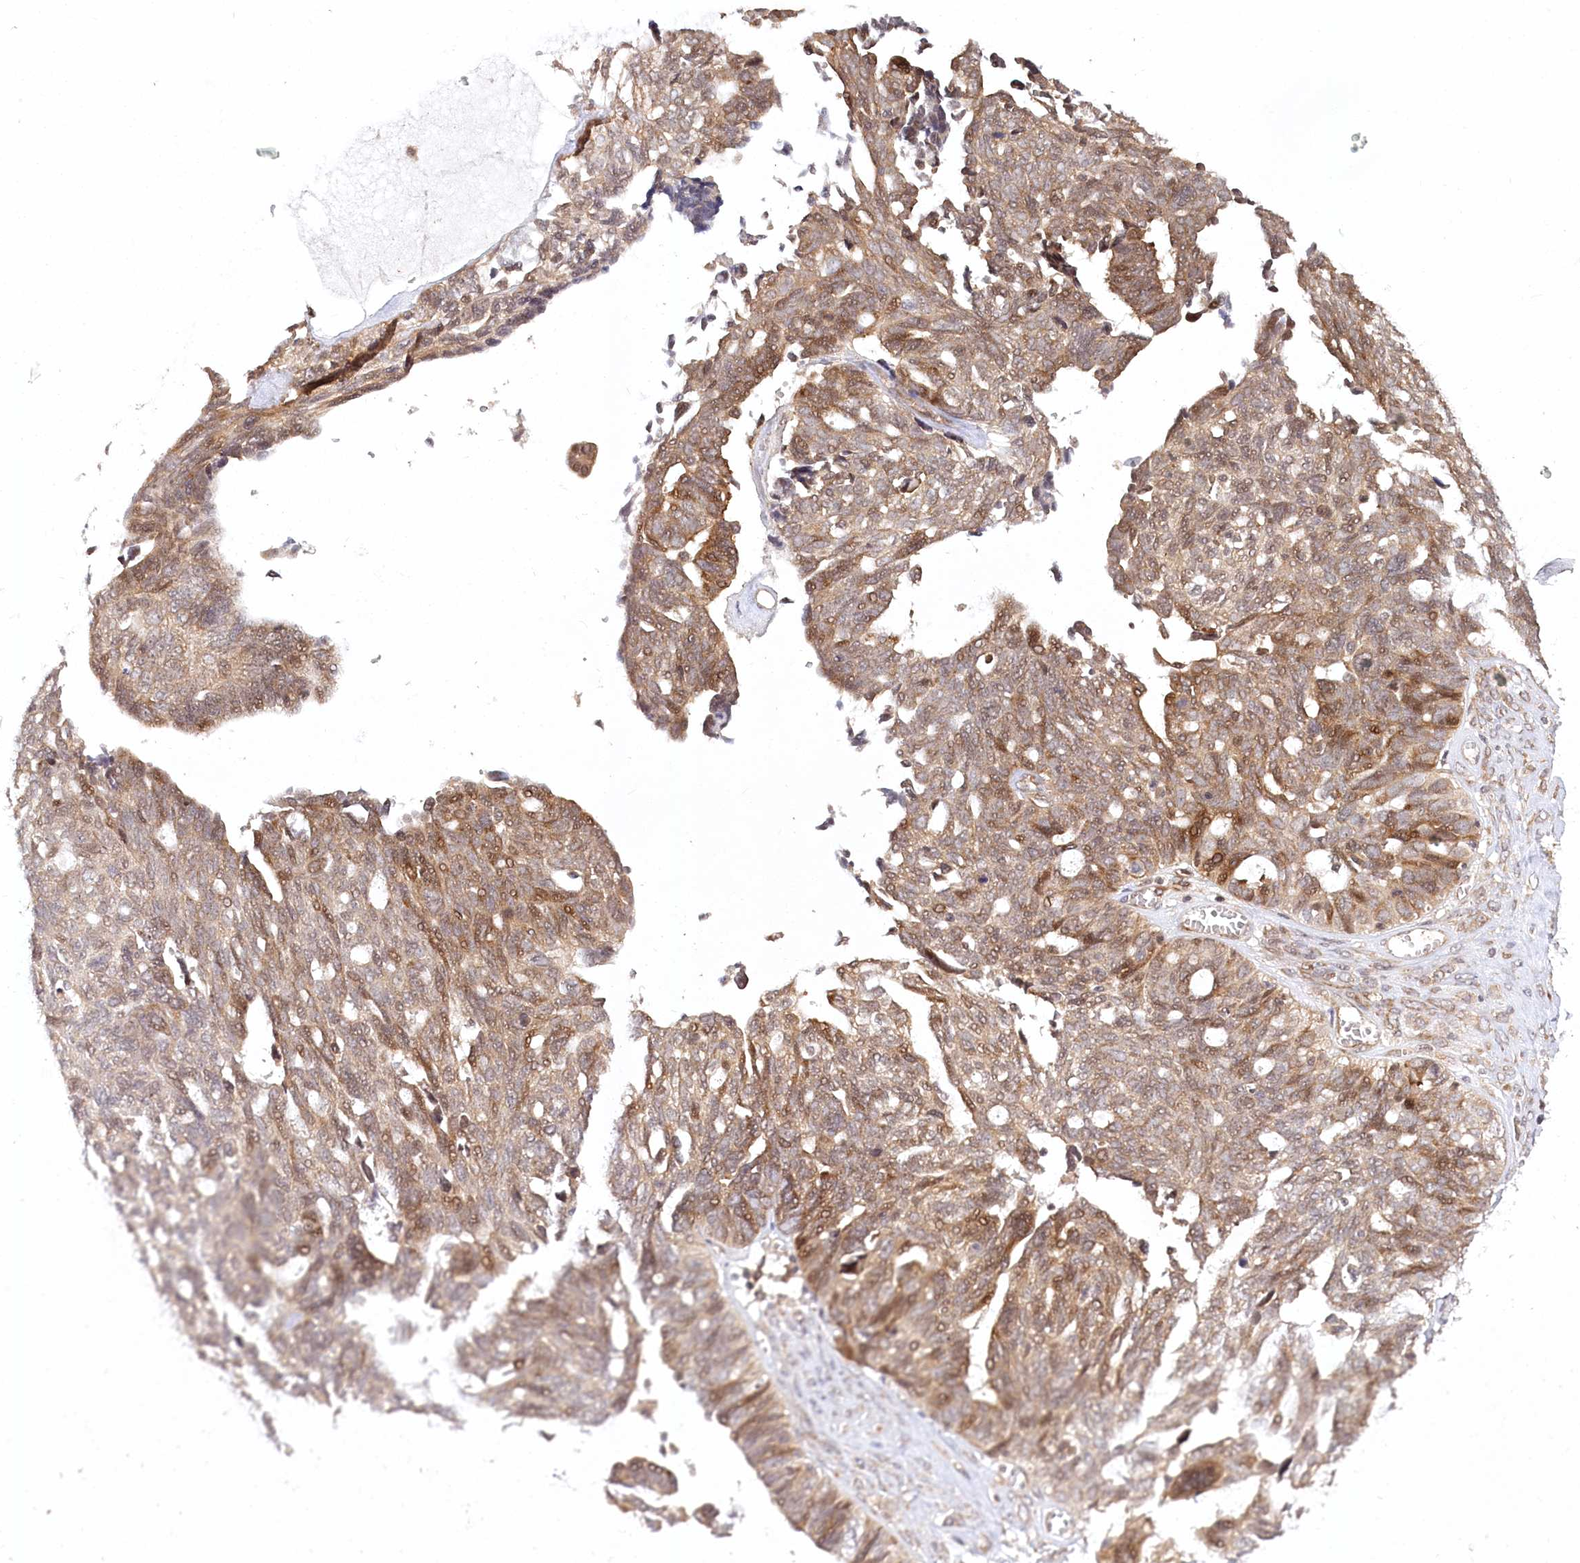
{"staining": {"intensity": "moderate", "quantity": ">75%", "location": "cytoplasmic/membranous"}, "tissue": "ovarian cancer", "cell_type": "Tumor cells", "image_type": "cancer", "snomed": [{"axis": "morphology", "description": "Cystadenocarcinoma, serous, NOS"}, {"axis": "topography", "description": "Ovary"}], "caption": "High-power microscopy captured an immunohistochemistry histopathology image of ovarian cancer (serous cystadenocarcinoma), revealing moderate cytoplasmic/membranous positivity in approximately >75% of tumor cells.", "gene": "CEP70", "patient": {"sex": "female", "age": 79}}